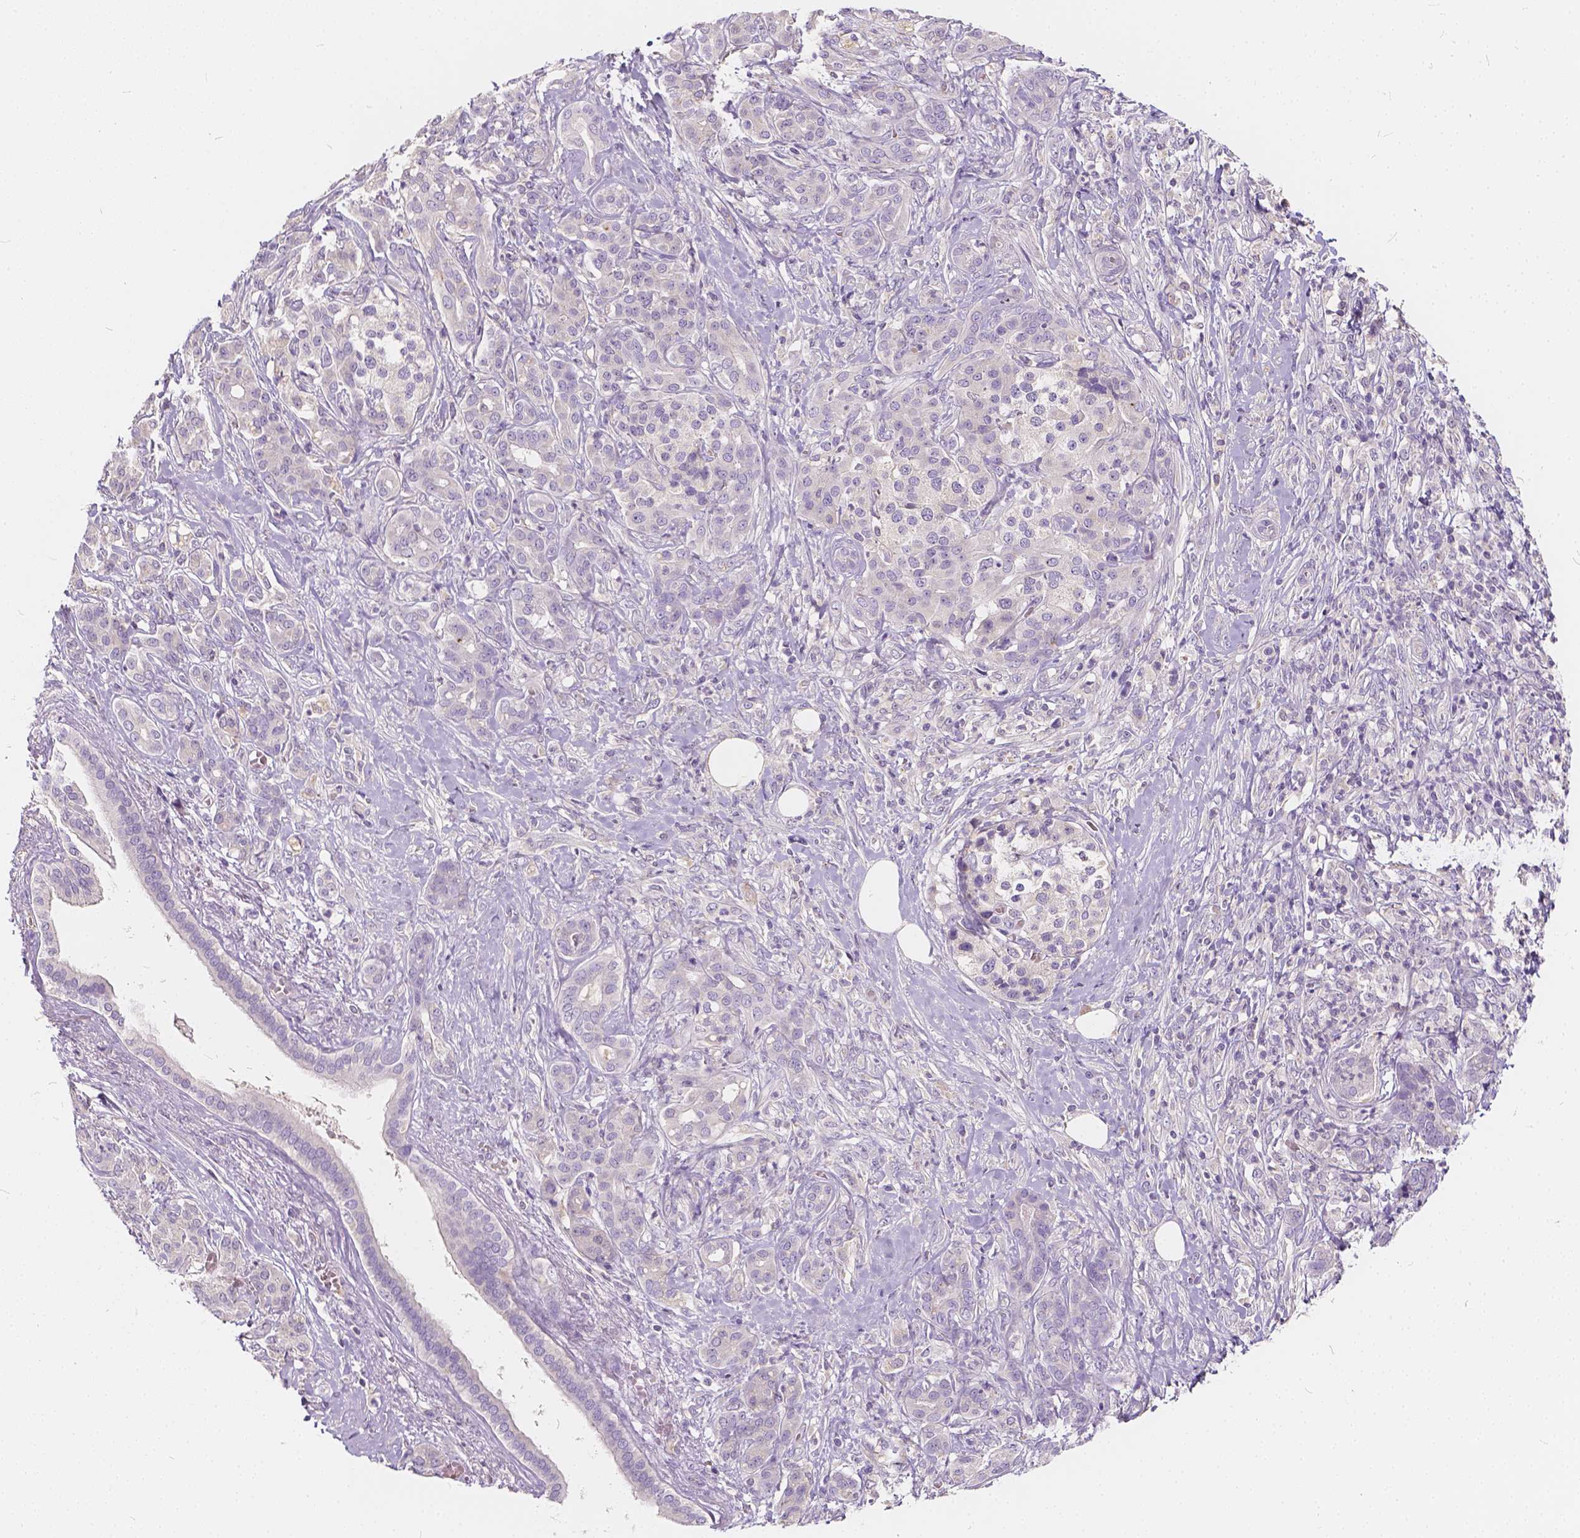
{"staining": {"intensity": "negative", "quantity": "none", "location": "none"}, "tissue": "pancreatic cancer", "cell_type": "Tumor cells", "image_type": "cancer", "snomed": [{"axis": "morphology", "description": "Normal tissue, NOS"}, {"axis": "morphology", "description": "Inflammation, NOS"}, {"axis": "morphology", "description": "Adenocarcinoma, NOS"}, {"axis": "topography", "description": "Pancreas"}], "caption": "Tumor cells show no significant positivity in pancreatic cancer. (Immunohistochemistry, brightfield microscopy, high magnification).", "gene": "KIAA0513", "patient": {"sex": "male", "age": 57}}